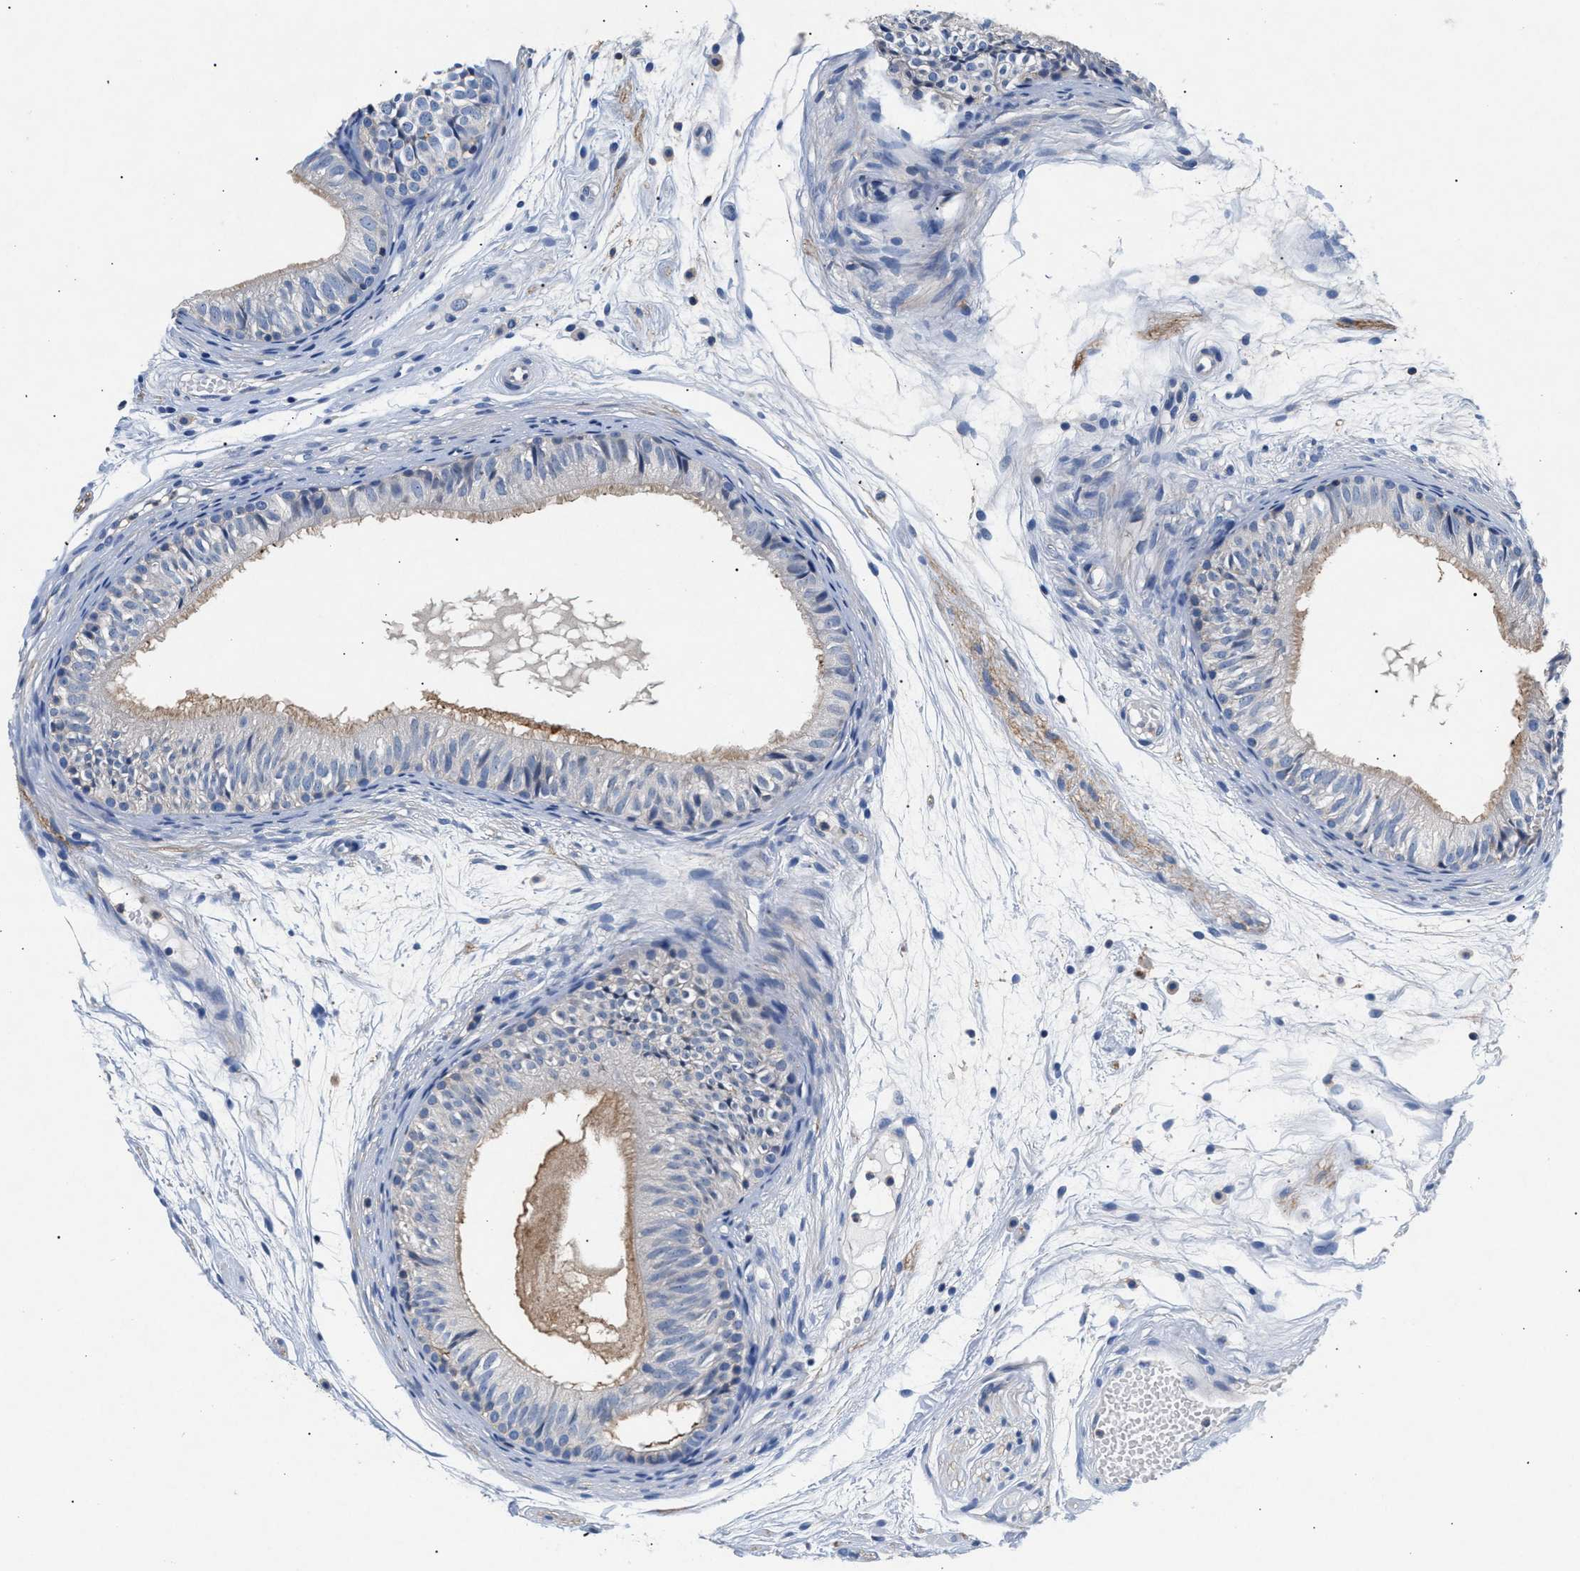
{"staining": {"intensity": "moderate", "quantity": "<25%", "location": "cytoplasmic/membranous"}, "tissue": "epididymis", "cell_type": "Glandular cells", "image_type": "normal", "snomed": [{"axis": "morphology", "description": "Normal tissue, NOS"}, {"axis": "morphology", "description": "Atrophy, NOS"}, {"axis": "topography", "description": "Testis"}, {"axis": "topography", "description": "Epididymis"}], "caption": "Glandular cells demonstrate moderate cytoplasmic/membranous positivity in about <25% of cells in normal epididymis. (brown staining indicates protein expression, while blue staining denotes nuclei).", "gene": "GNAI3", "patient": {"sex": "male", "age": 18}}